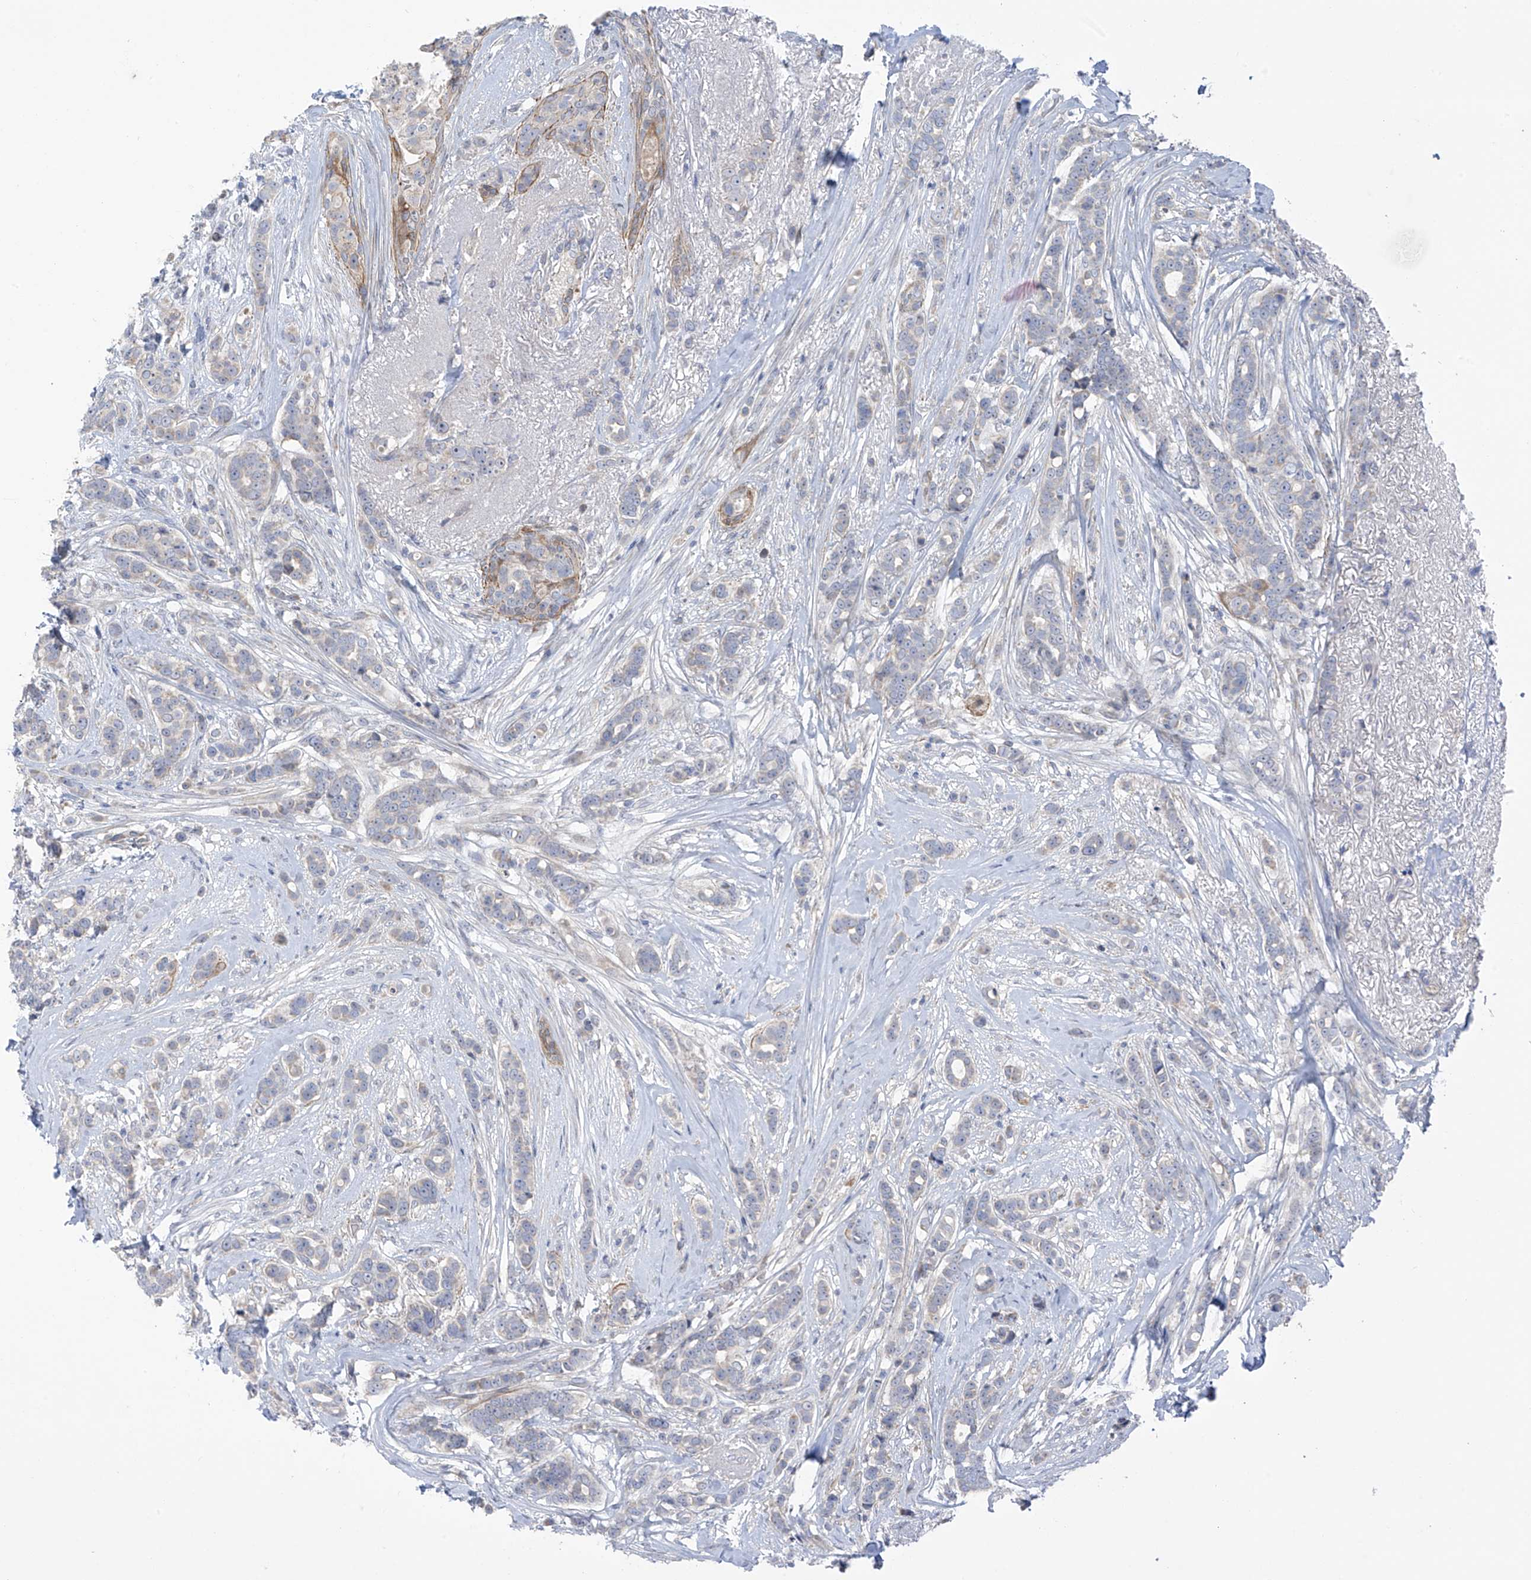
{"staining": {"intensity": "negative", "quantity": "none", "location": "none"}, "tissue": "breast cancer", "cell_type": "Tumor cells", "image_type": "cancer", "snomed": [{"axis": "morphology", "description": "Lobular carcinoma"}, {"axis": "topography", "description": "Breast"}], "caption": "DAB (3,3'-diaminobenzidine) immunohistochemical staining of human lobular carcinoma (breast) shows no significant positivity in tumor cells. Brightfield microscopy of immunohistochemistry stained with DAB (3,3'-diaminobenzidine) (brown) and hematoxylin (blue), captured at high magnification.", "gene": "ZNF641", "patient": {"sex": "female", "age": 51}}